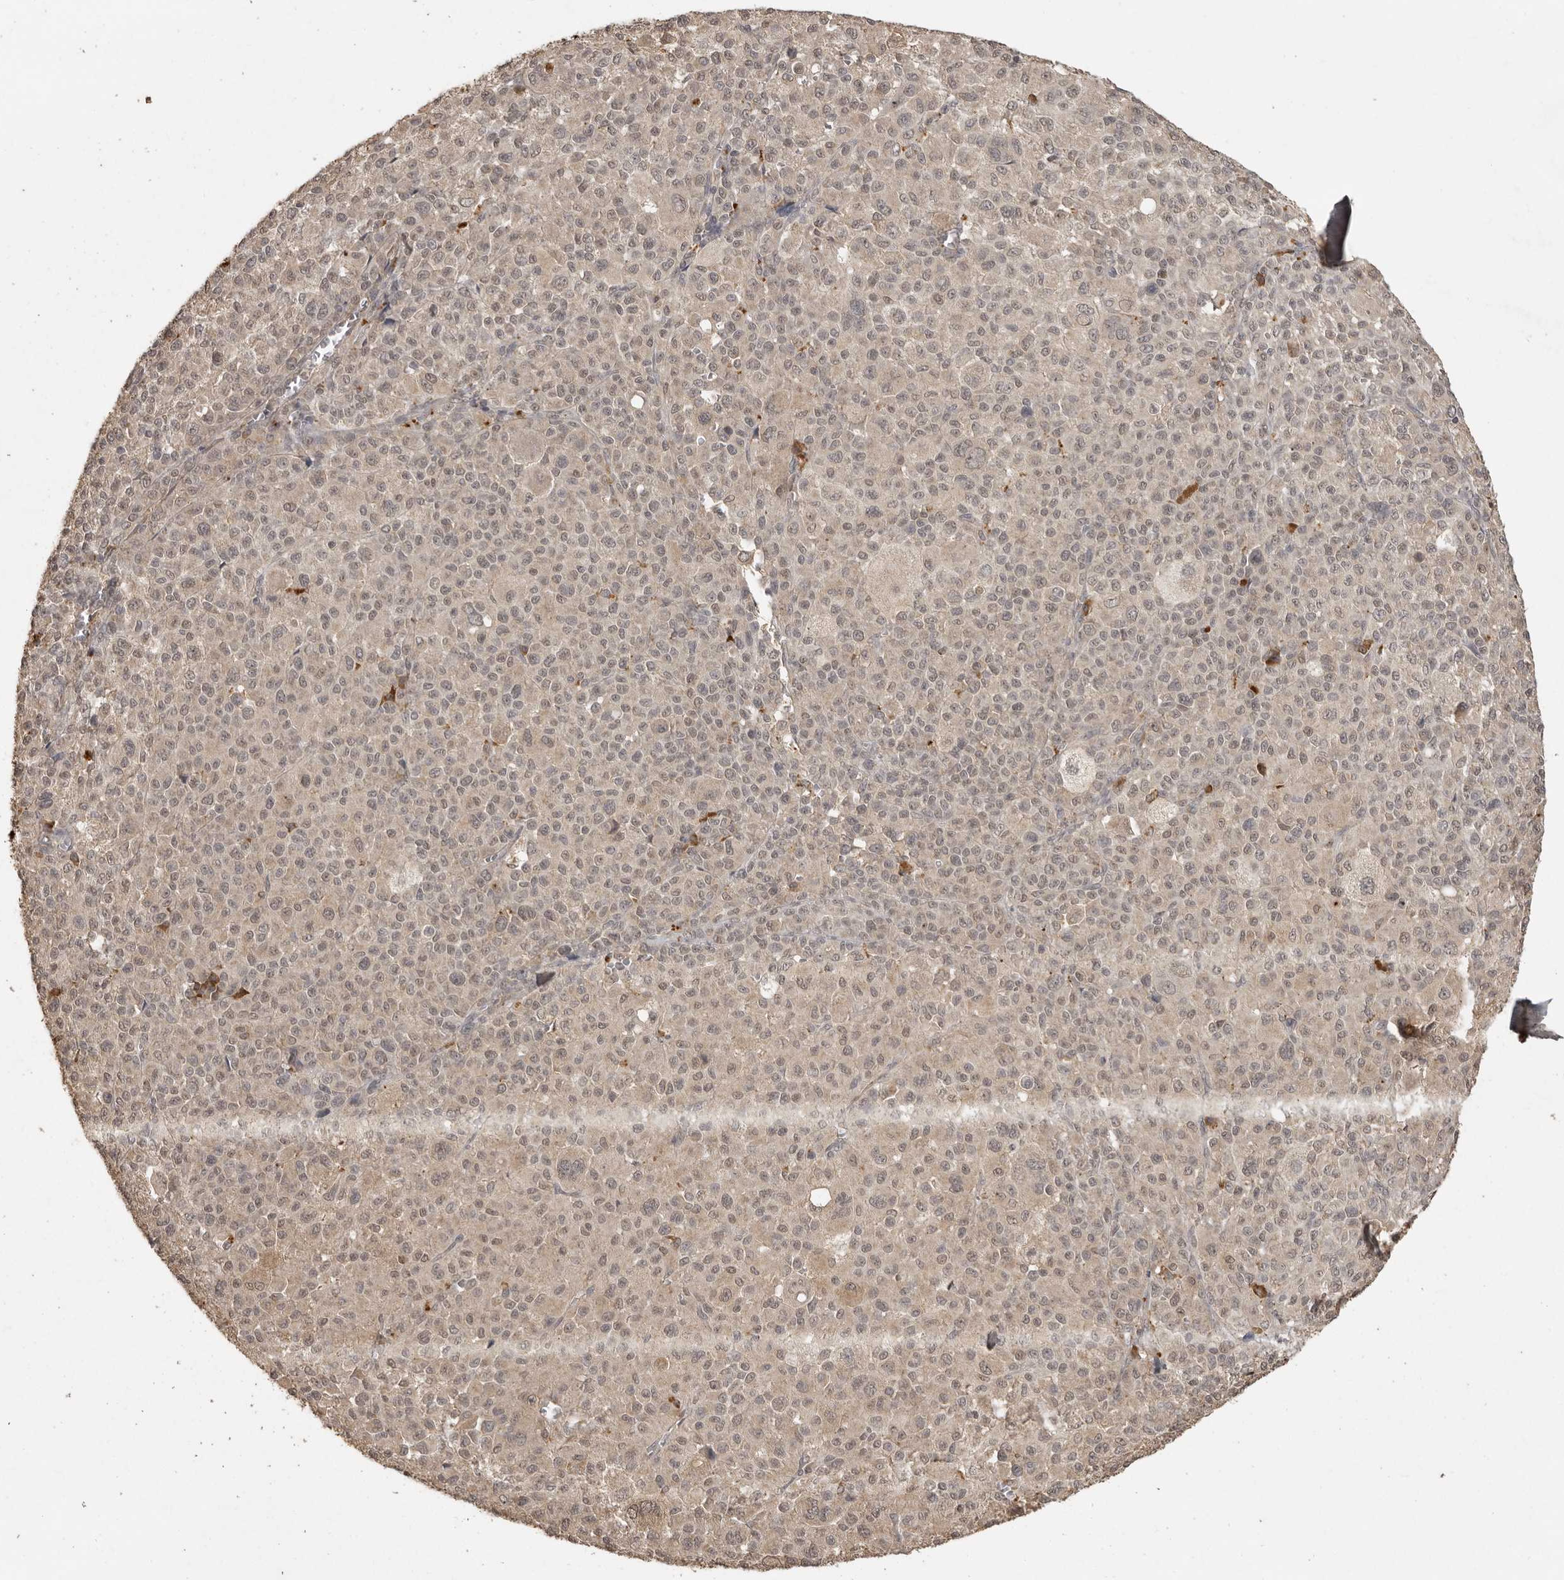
{"staining": {"intensity": "weak", "quantity": "25%-75%", "location": "cytoplasmic/membranous,nuclear"}, "tissue": "melanoma", "cell_type": "Tumor cells", "image_type": "cancer", "snomed": [{"axis": "morphology", "description": "Malignant melanoma, Metastatic site"}, {"axis": "topography", "description": "Skin"}], "caption": "Melanoma tissue demonstrates weak cytoplasmic/membranous and nuclear staining in about 25%-75% of tumor cells, visualized by immunohistochemistry.", "gene": "CTF1", "patient": {"sex": "female", "age": 74}}